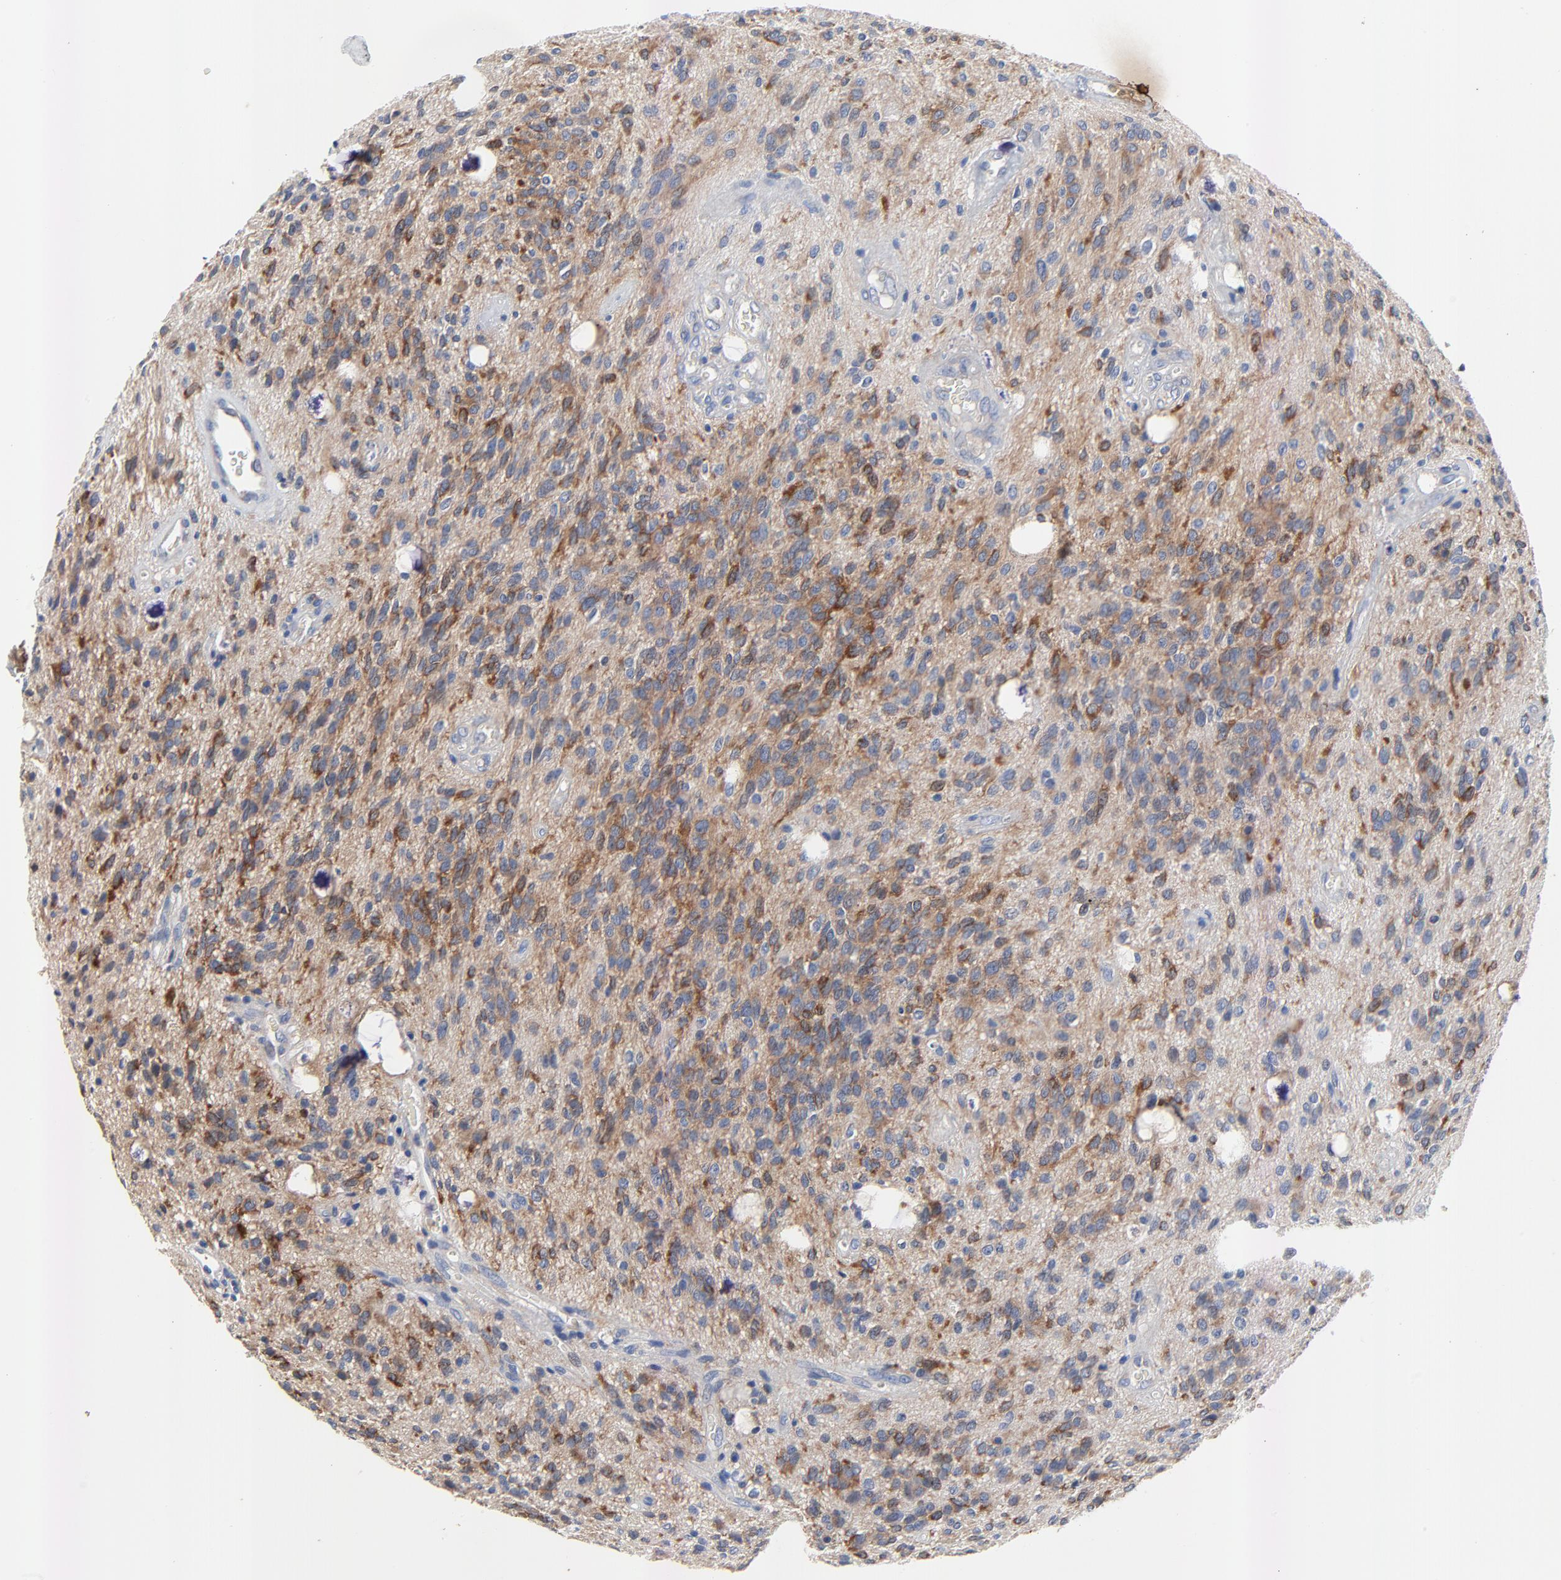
{"staining": {"intensity": "strong", "quantity": ">75%", "location": "cytoplasmic/membranous"}, "tissue": "glioma", "cell_type": "Tumor cells", "image_type": "cancer", "snomed": [{"axis": "morphology", "description": "Glioma, malignant, Low grade"}, {"axis": "topography", "description": "Brain"}], "caption": "Glioma stained with a brown dye demonstrates strong cytoplasmic/membranous positive positivity in approximately >75% of tumor cells.", "gene": "VAV2", "patient": {"sex": "female", "age": 15}}